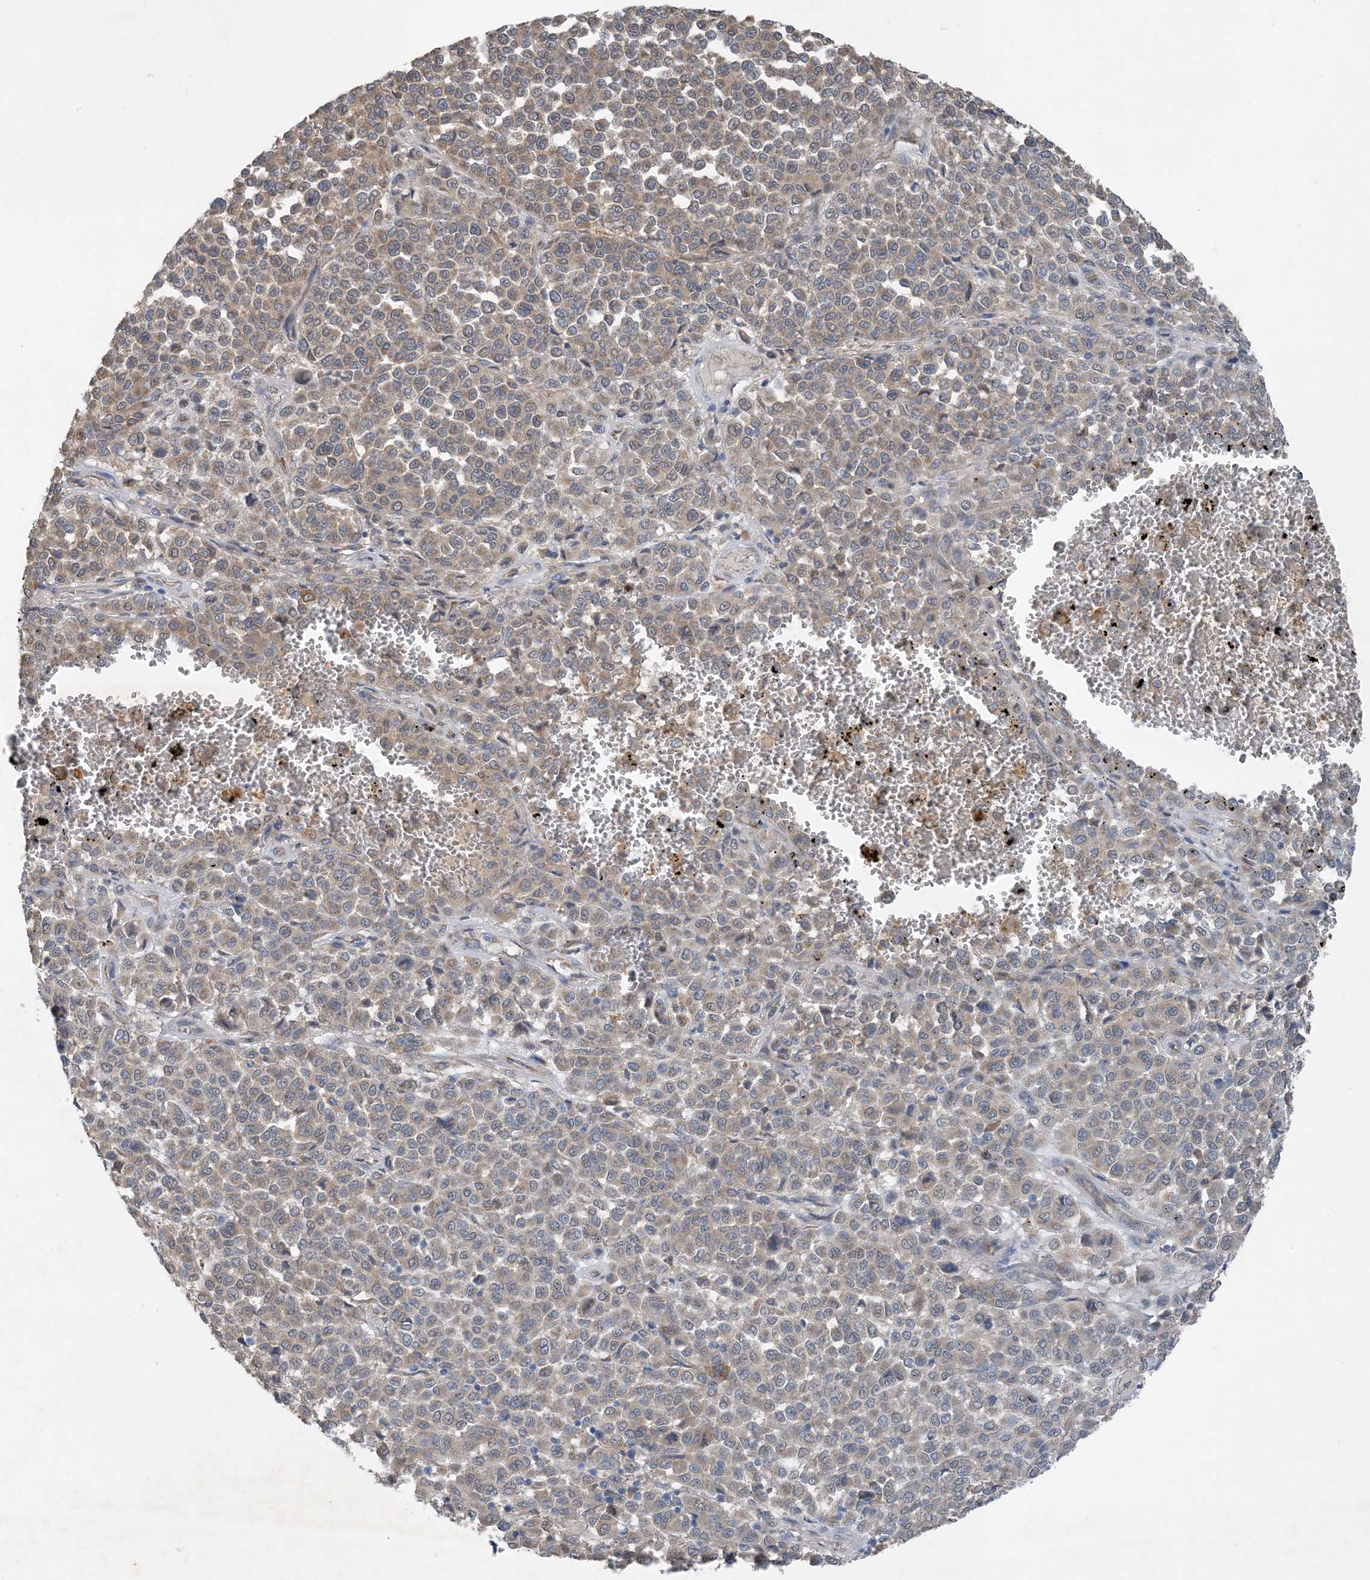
{"staining": {"intensity": "weak", "quantity": "25%-75%", "location": "cytoplasmic/membranous"}, "tissue": "melanoma", "cell_type": "Tumor cells", "image_type": "cancer", "snomed": [{"axis": "morphology", "description": "Malignant melanoma, Metastatic site"}, {"axis": "topography", "description": "Pancreas"}], "caption": "Immunohistochemical staining of human malignant melanoma (metastatic site) shows low levels of weak cytoplasmic/membranous positivity in about 25%-75% of tumor cells. The protein of interest is stained brown, and the nuclei are stained in blue (DAB IHC with brightfield microscopy, high magnification).", "gene": "DHX30", "patient": {"sex": "female", "age": 30}}